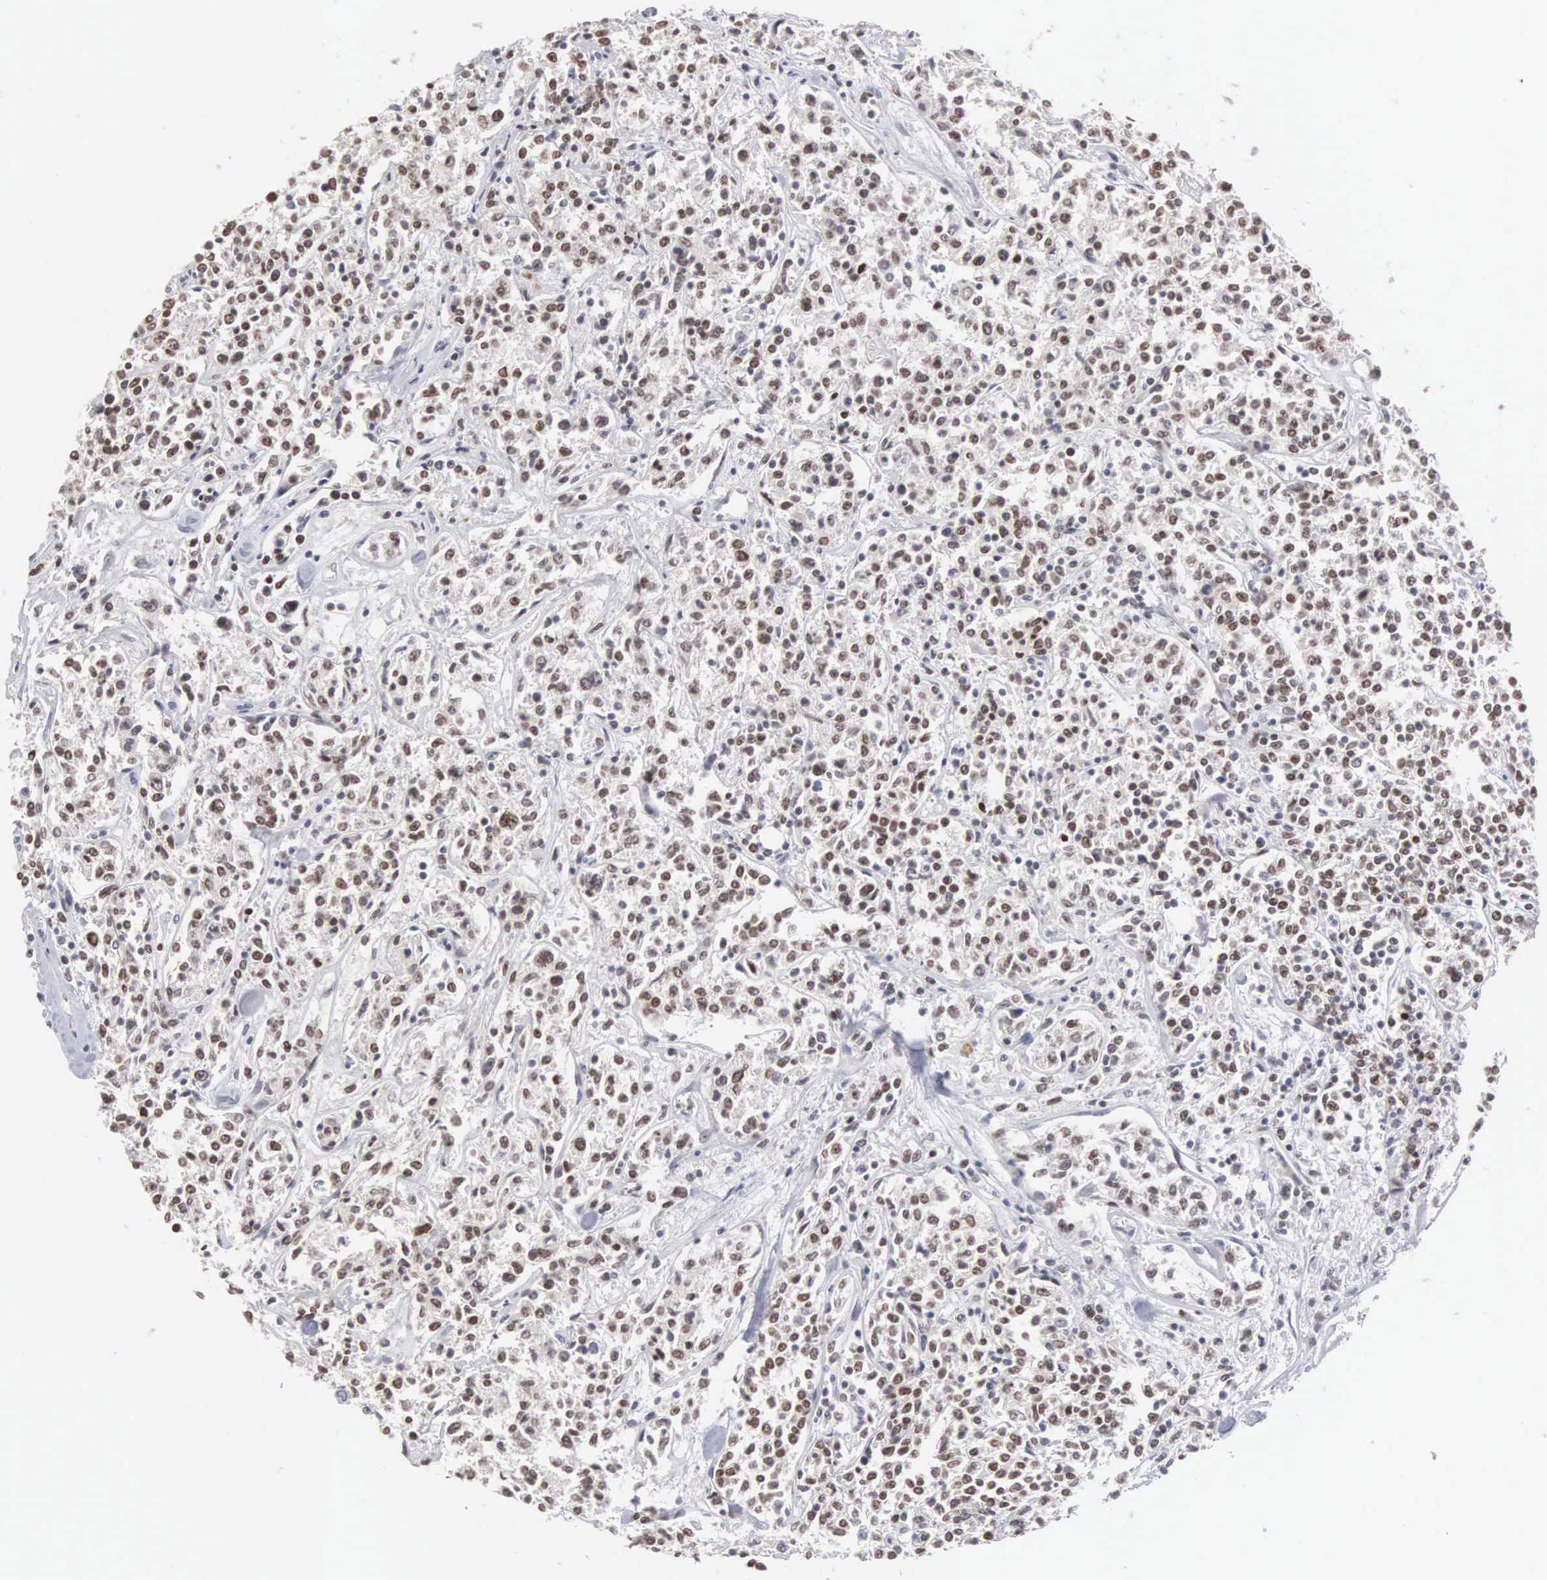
{"staining": {"intensity": "weak", "quantity": "25%-75%", "location": "nuclear"}, "tissue": "lymphoma", "cell_type": "Tumor cells", "image_type": "cancer", "snomed": [{"axis": "morphology", "description": "Malignant lymphoma, non-Hodgkin's type, Low grade"}, {"axis": "topography", "description": "Small intestine"}], "caption": "Lymphoma was stained to show a protein in brown. There is low levels of weak nuclear expression in approximately 25%-75% of tumor cells.", "gene": "ACOT4", "patient": {"sex": "female", "age": 59}}